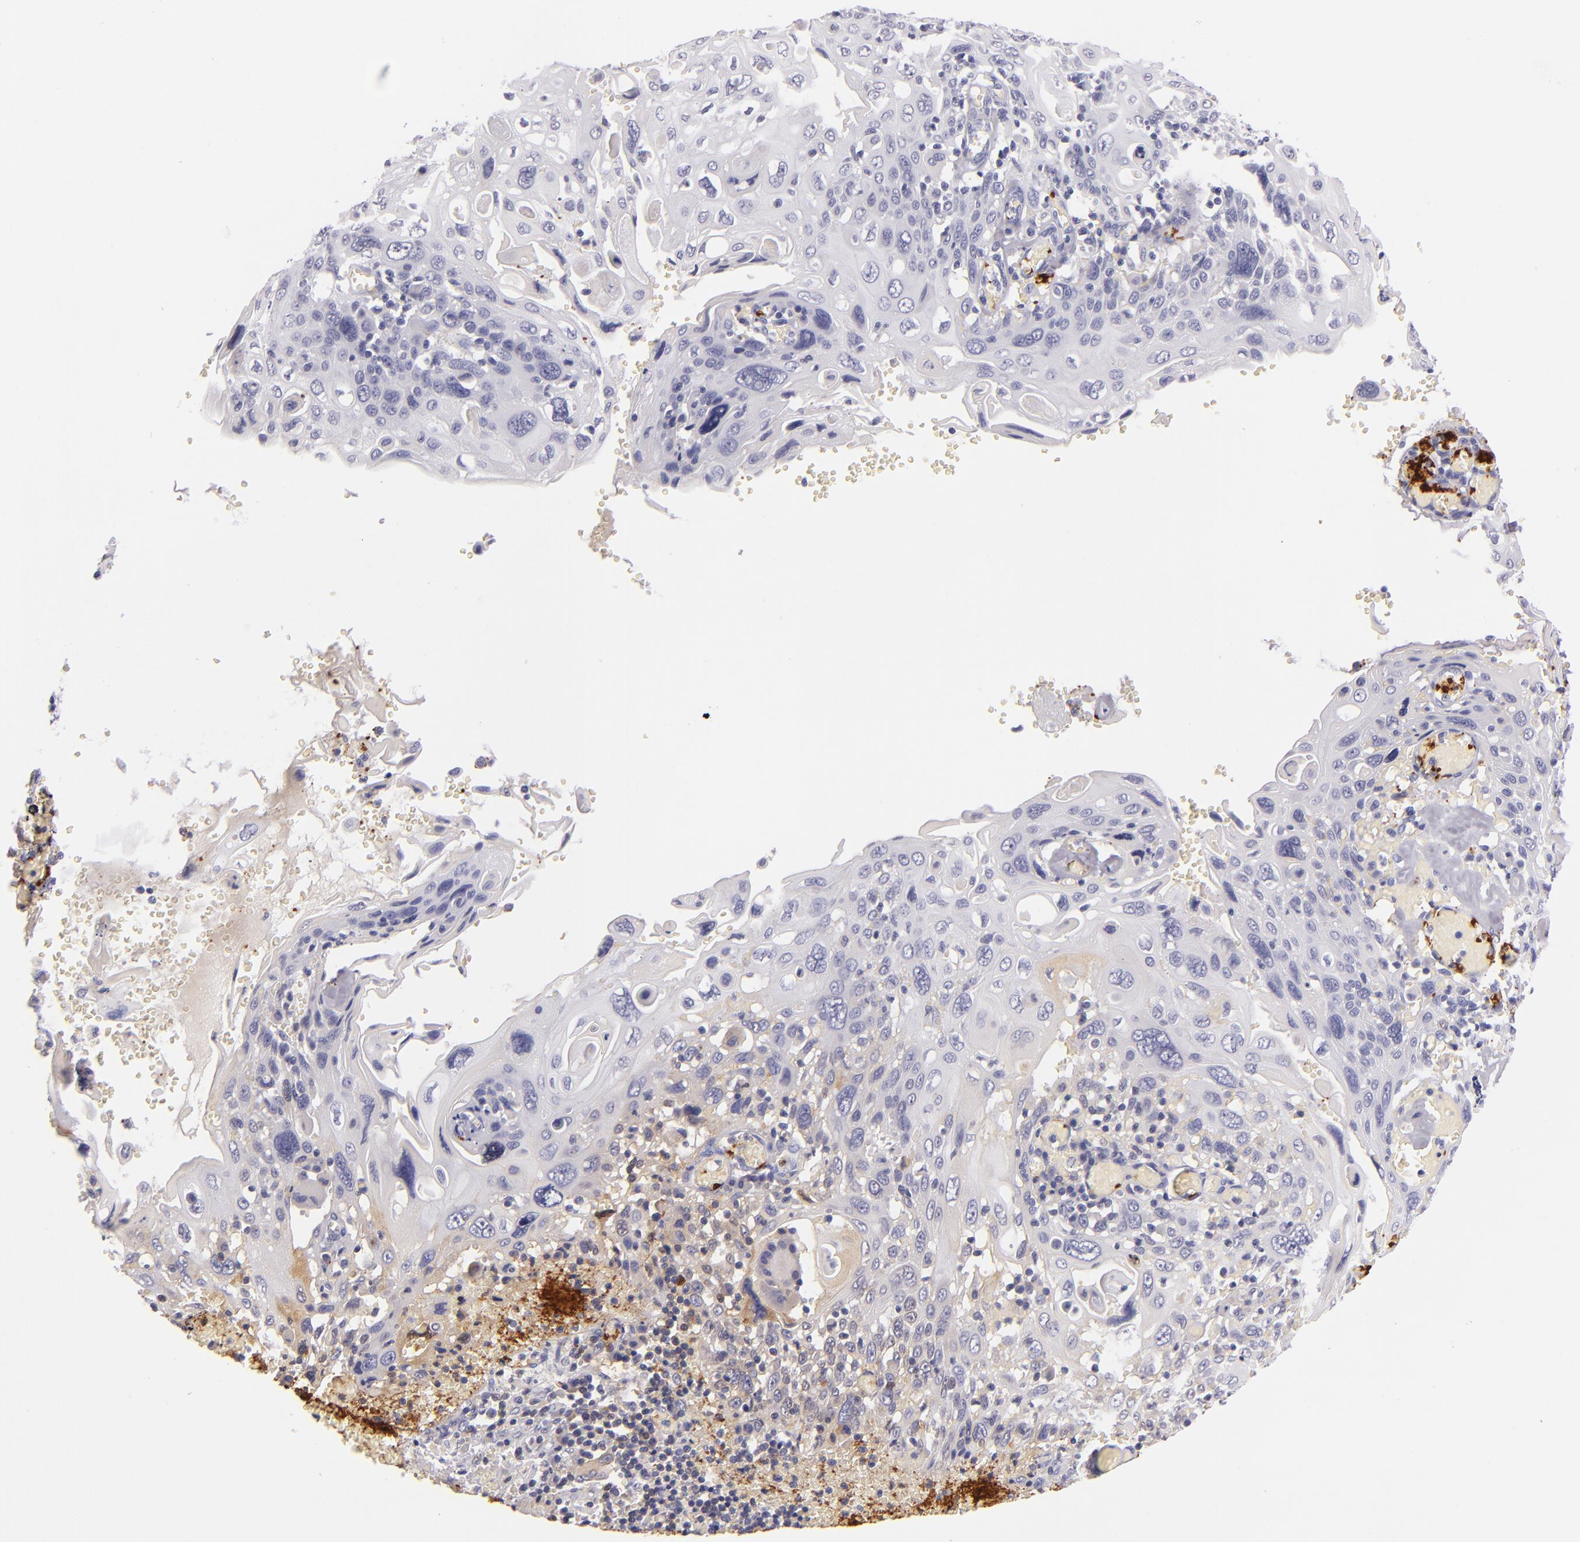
{"staining": {"intensity": "negative", "quantity": "none", "location": "none"}, "tissue": "cervical cancer", "cell_type": "Tumor cells", "image_type": "cancer", "snomed": [{"axis": "morphology", "description": "Squamous cell carcinoma, NOS"}, {"axis": "topography", "description": "Cervix"}], "caption": "The micrograph displays no staining of tumor cells in cervical squamous cell carcinoma. Brightfield microscopy of immunohistochemistry (IHC) stained with DAB (brown) and hematoxylin (blue), captured at high magnification.", "gene": "GP1BA", "patient": {"sex": "female", "age": 54}}